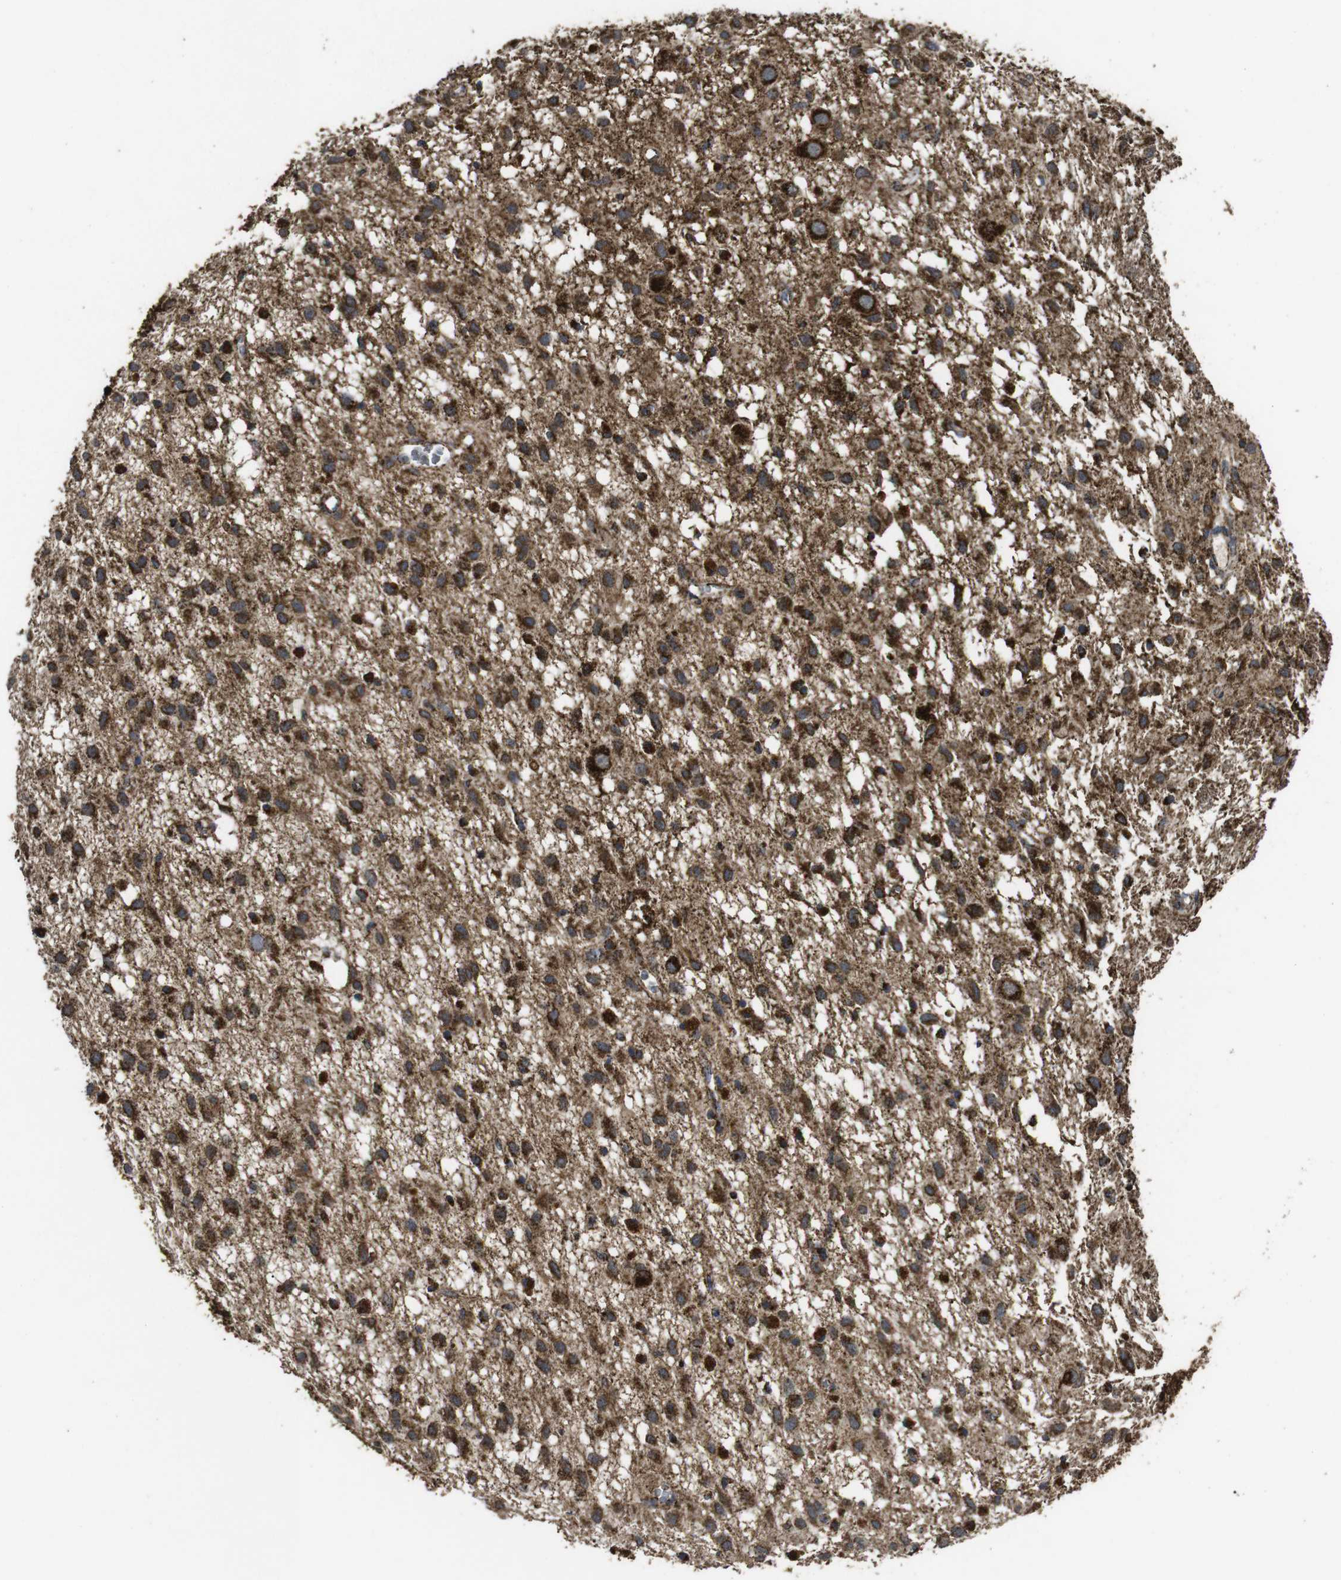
{"staining": {"intensity": "strong", "quantity": ">75%", "location": "cytoplasmic/membranous"}, "tissue": "glioma", "cell_type": "Tumor cells", "image_type": "cancer", "snomed": [{"axis": "morphology", "description": "Glioma, malignant, Low grade"}, {"axis": "topography", "description": "Brain"}], "caption": "A brown stain highlights strong cytoplasmic/membranous positivity of a protein in glioma tumor cells. The protein of interest is shown in brown color, while the nuclei are stained blue.", "gene": "ATP5F1A", "patient": {"sex": "male", "age": 77}}